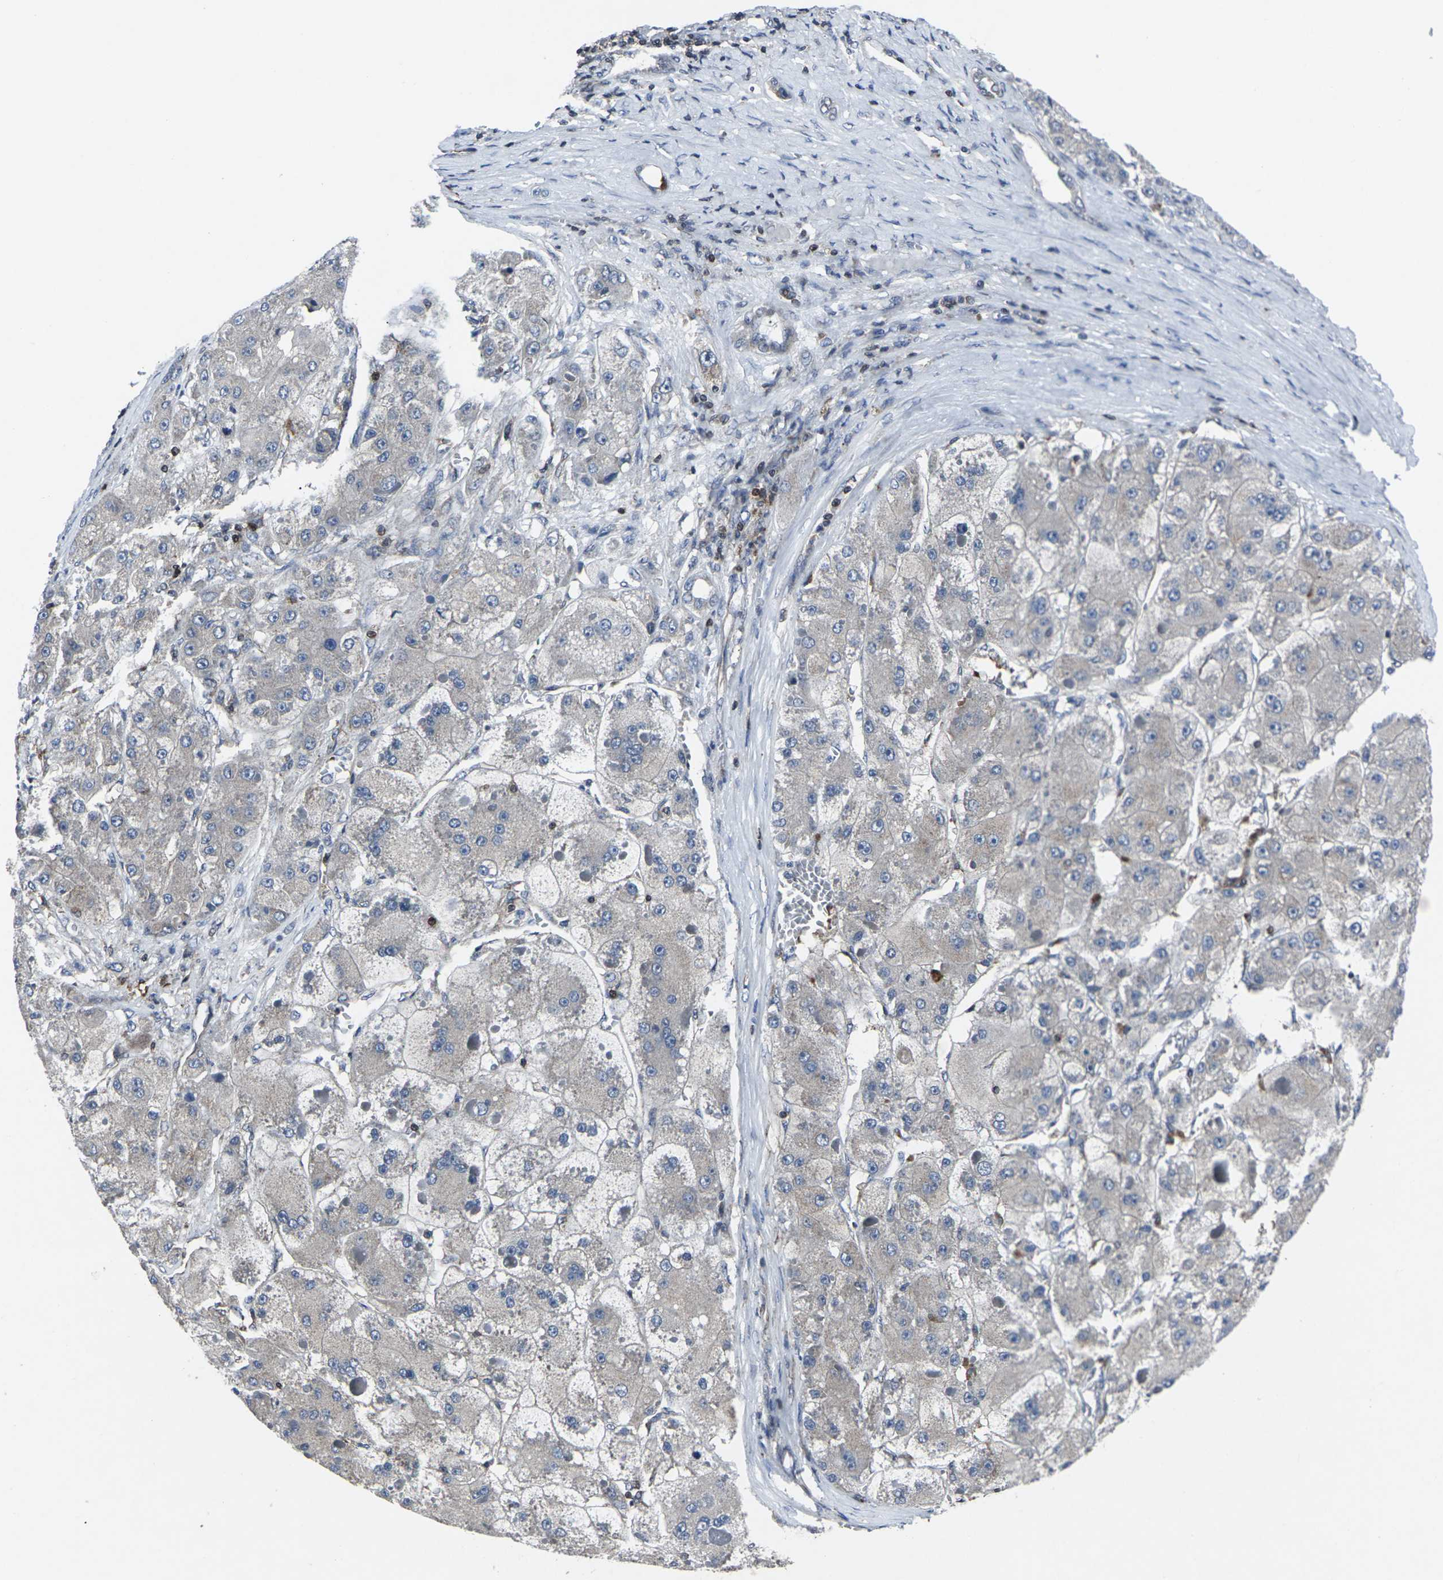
{"staining": {"intensity": "negative", "quantity": "none", "location": "none"}, "tissue": "liver cancer", "cell_type": "Tumor cells", "image_type": "cancer", "snomed": [{"axis": "morphology", "description": "Carcinoma, Hepatocellular, NOS"}, {"axis": "topography", "description": "Liver"}], "caption": "This is a image of IHC staining of liver cancer, which shows no expression in tumor cells.", "gene": "STAT4", "patient": {"sex": "female", "age": 73}}